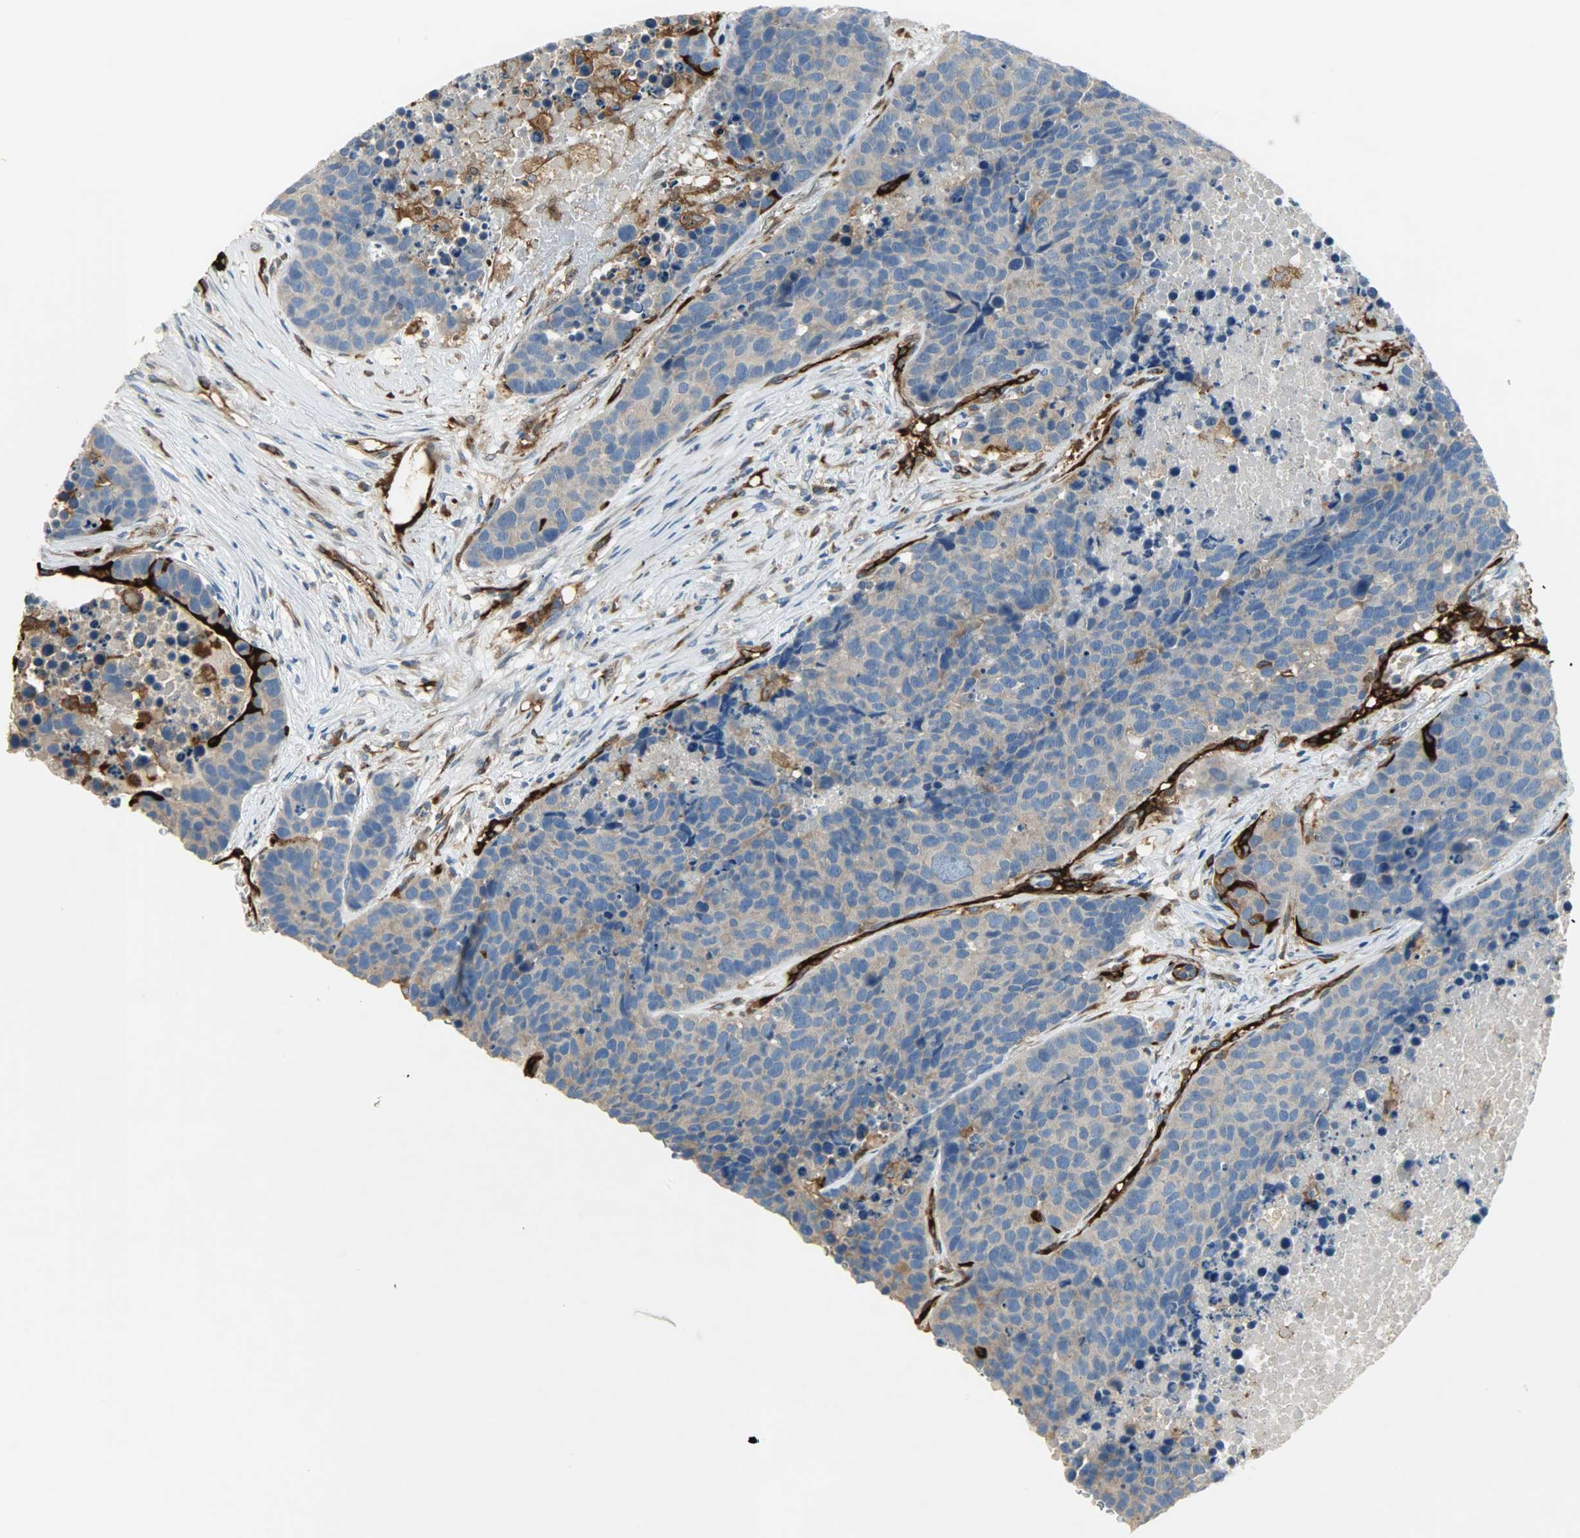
{"staining": {"intensity": "moderate", "quantity": ">75%", "location": "cytoplasmic/membranous"}, "tissue": "carcinoid", "cell_type": "Tumor cells", "image_type": "cancer", "snomed": [{"axis": "morphology", "description": "Carcinoid, malignant, NOS"}, {"axis": "topography", "description": "Lung"}], "caption": "Human malignant carcinoid stained with a brown dye shows moderate cytoplasmic/membranous positive expression in approximately >75% of tumor cells.", "gene": "WARS1", "patient": {"sex": "male", "age": 60}}